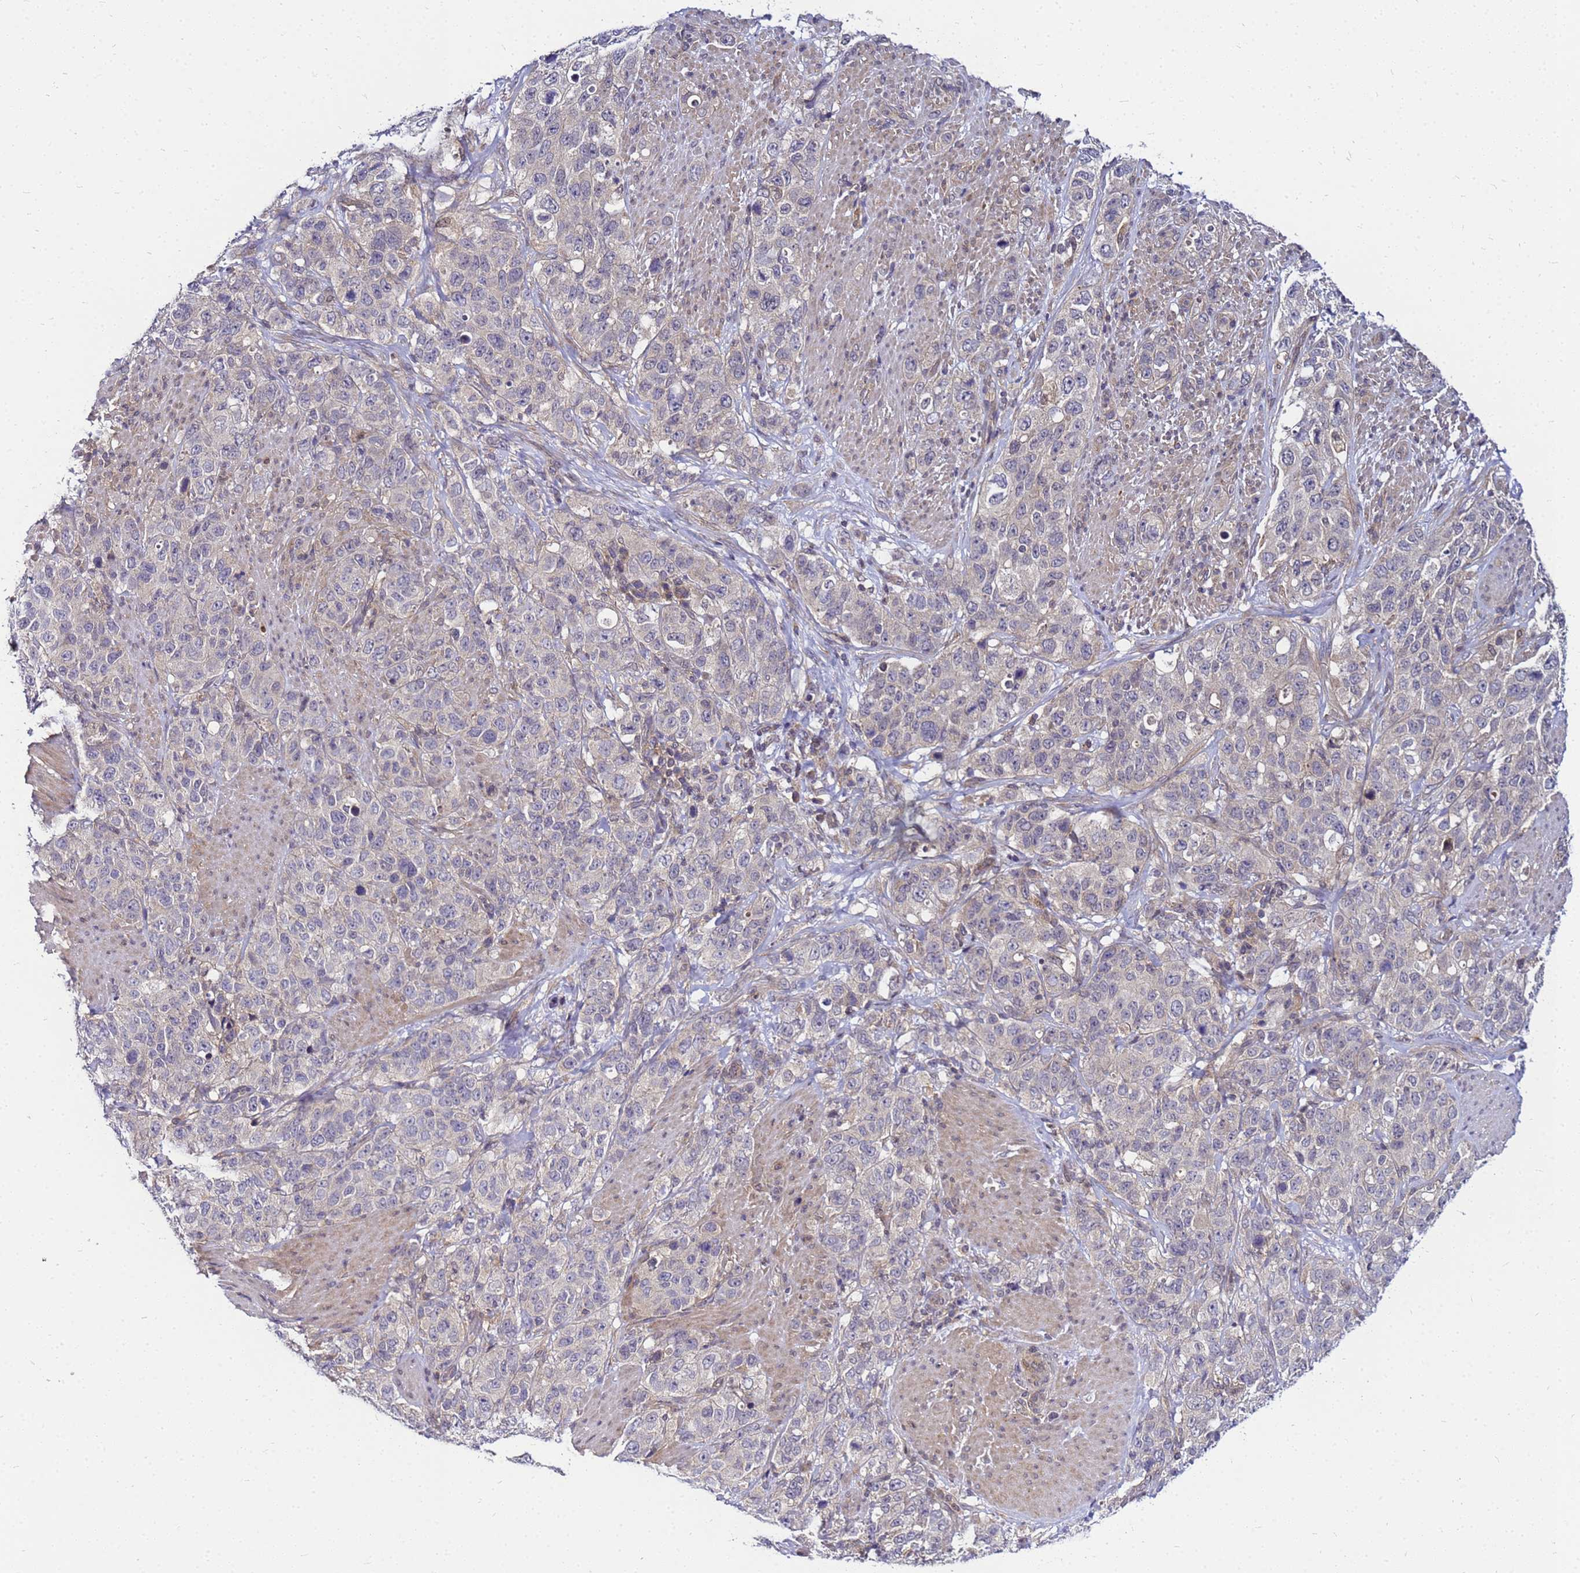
{"staining": {"intensity": "negative", "quantity": "none", "location": "none"}, "tissue": "stomach cancer", "cell_type": "Tumor cells", "image_type": "cancer", "snomed": [{"axis": "morphology", "description": "Adenocarcinoma, NOS"}, {"axis": "topography", "description": "Stomach"}], "caption": "The IHC photomicrograph has no significant expression in tumor cells of stomach cancer (adenocarcinoma) tissue.", "gene": "SAT1", "patient": {"sex": "male", "age": 48}}